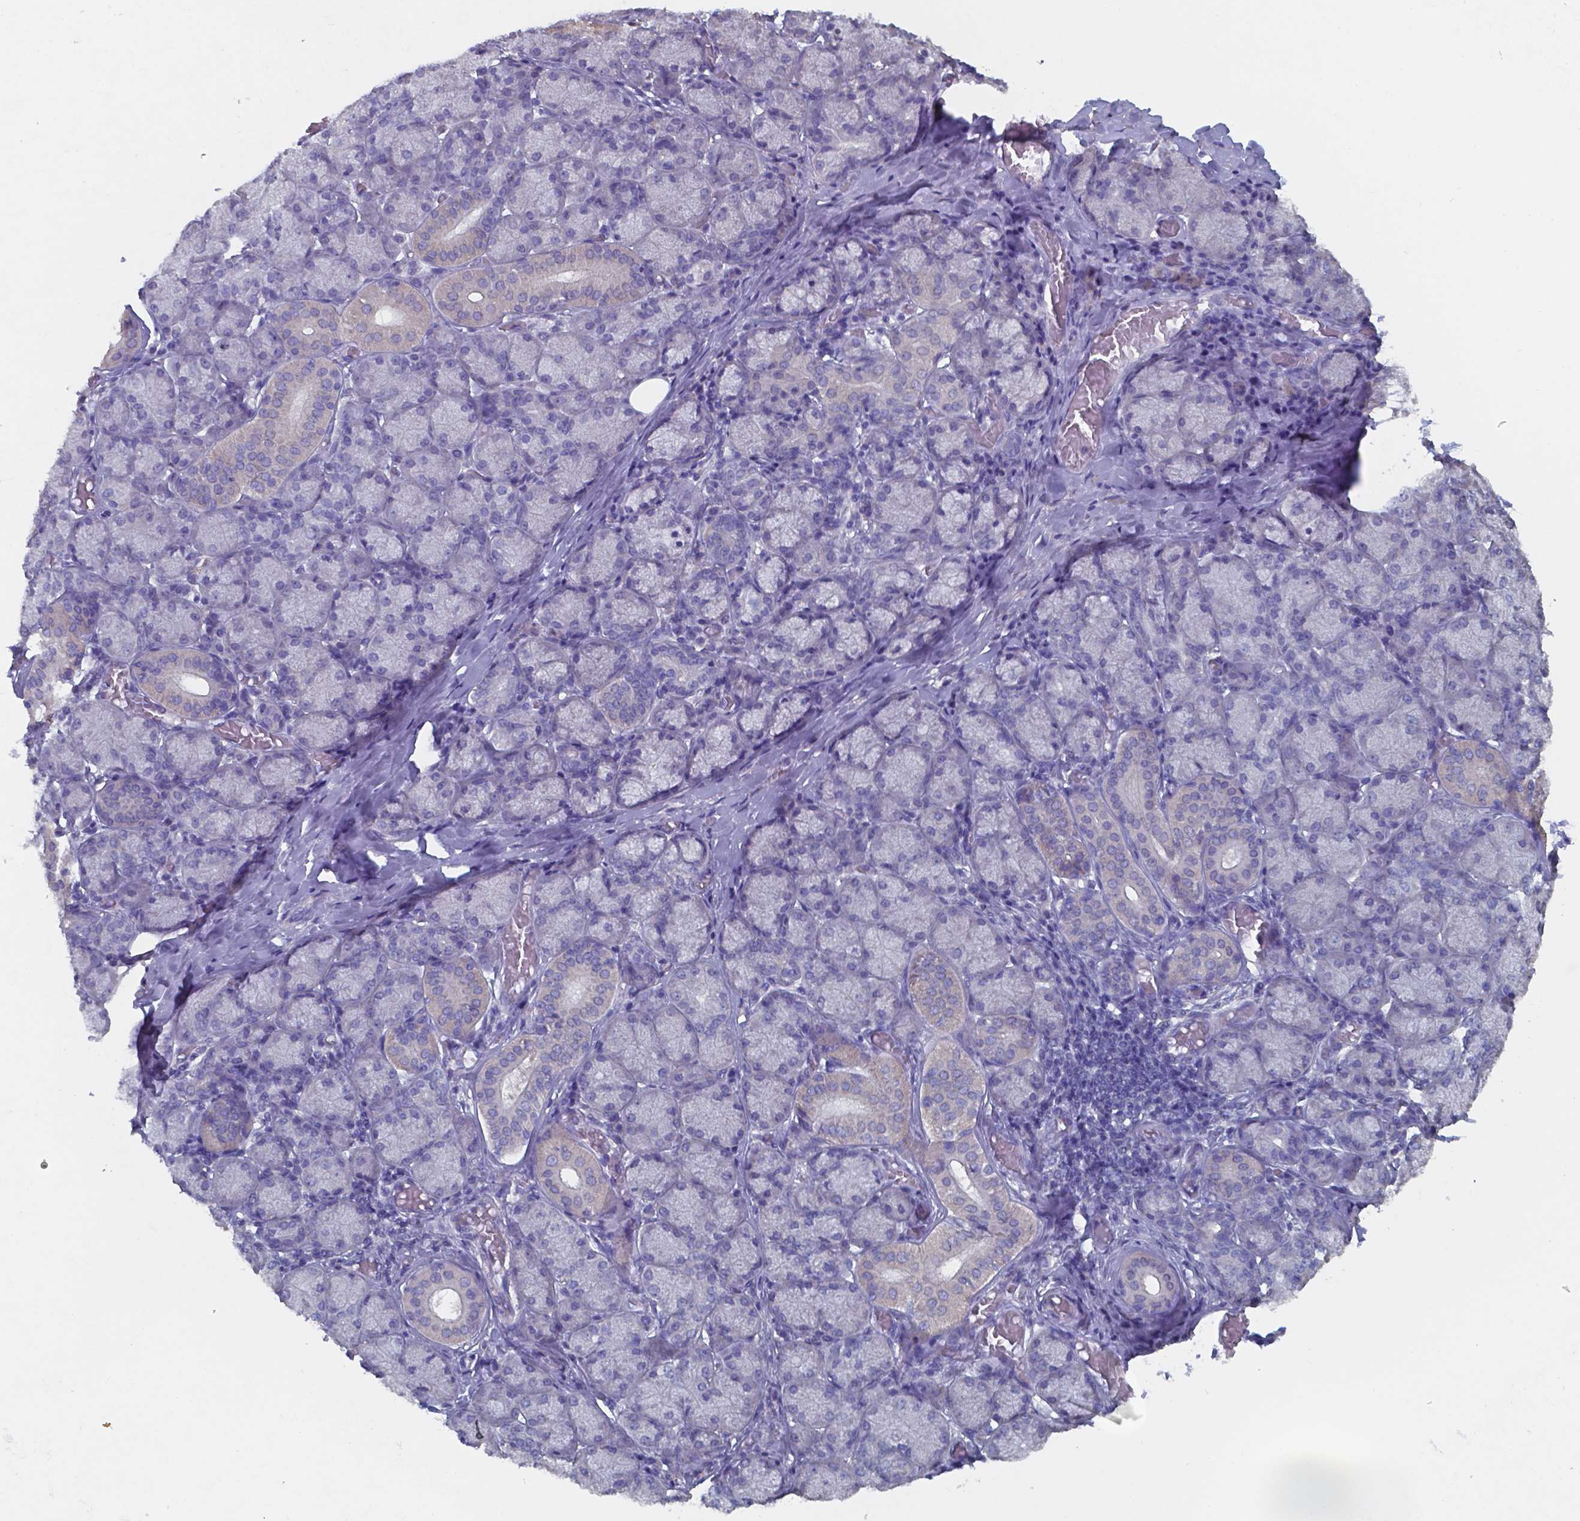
{"staining": {"intensity": "negative", "quantity": "none", "location": "none"}, "tissue": "salivary gland", "cell_type": "Glandular cells", "image_type": "normal", "snomed": [{"axis": "morphology", "description": "Normal tissue, NOS"}, {"axis": "topography", "description": "Salivary gland"}, {"axis": "topography", "description": "Peripheral nerve tissue"}], "caption": "Glandular cells show no significant positivity in unremarkable salivary gland. (DAB immunohistochemistry (IHC) visualized using brightfield microscopy, high magnification).", "gene": "FOXJ1", "patient": {"sex": "female", "age": 24}}